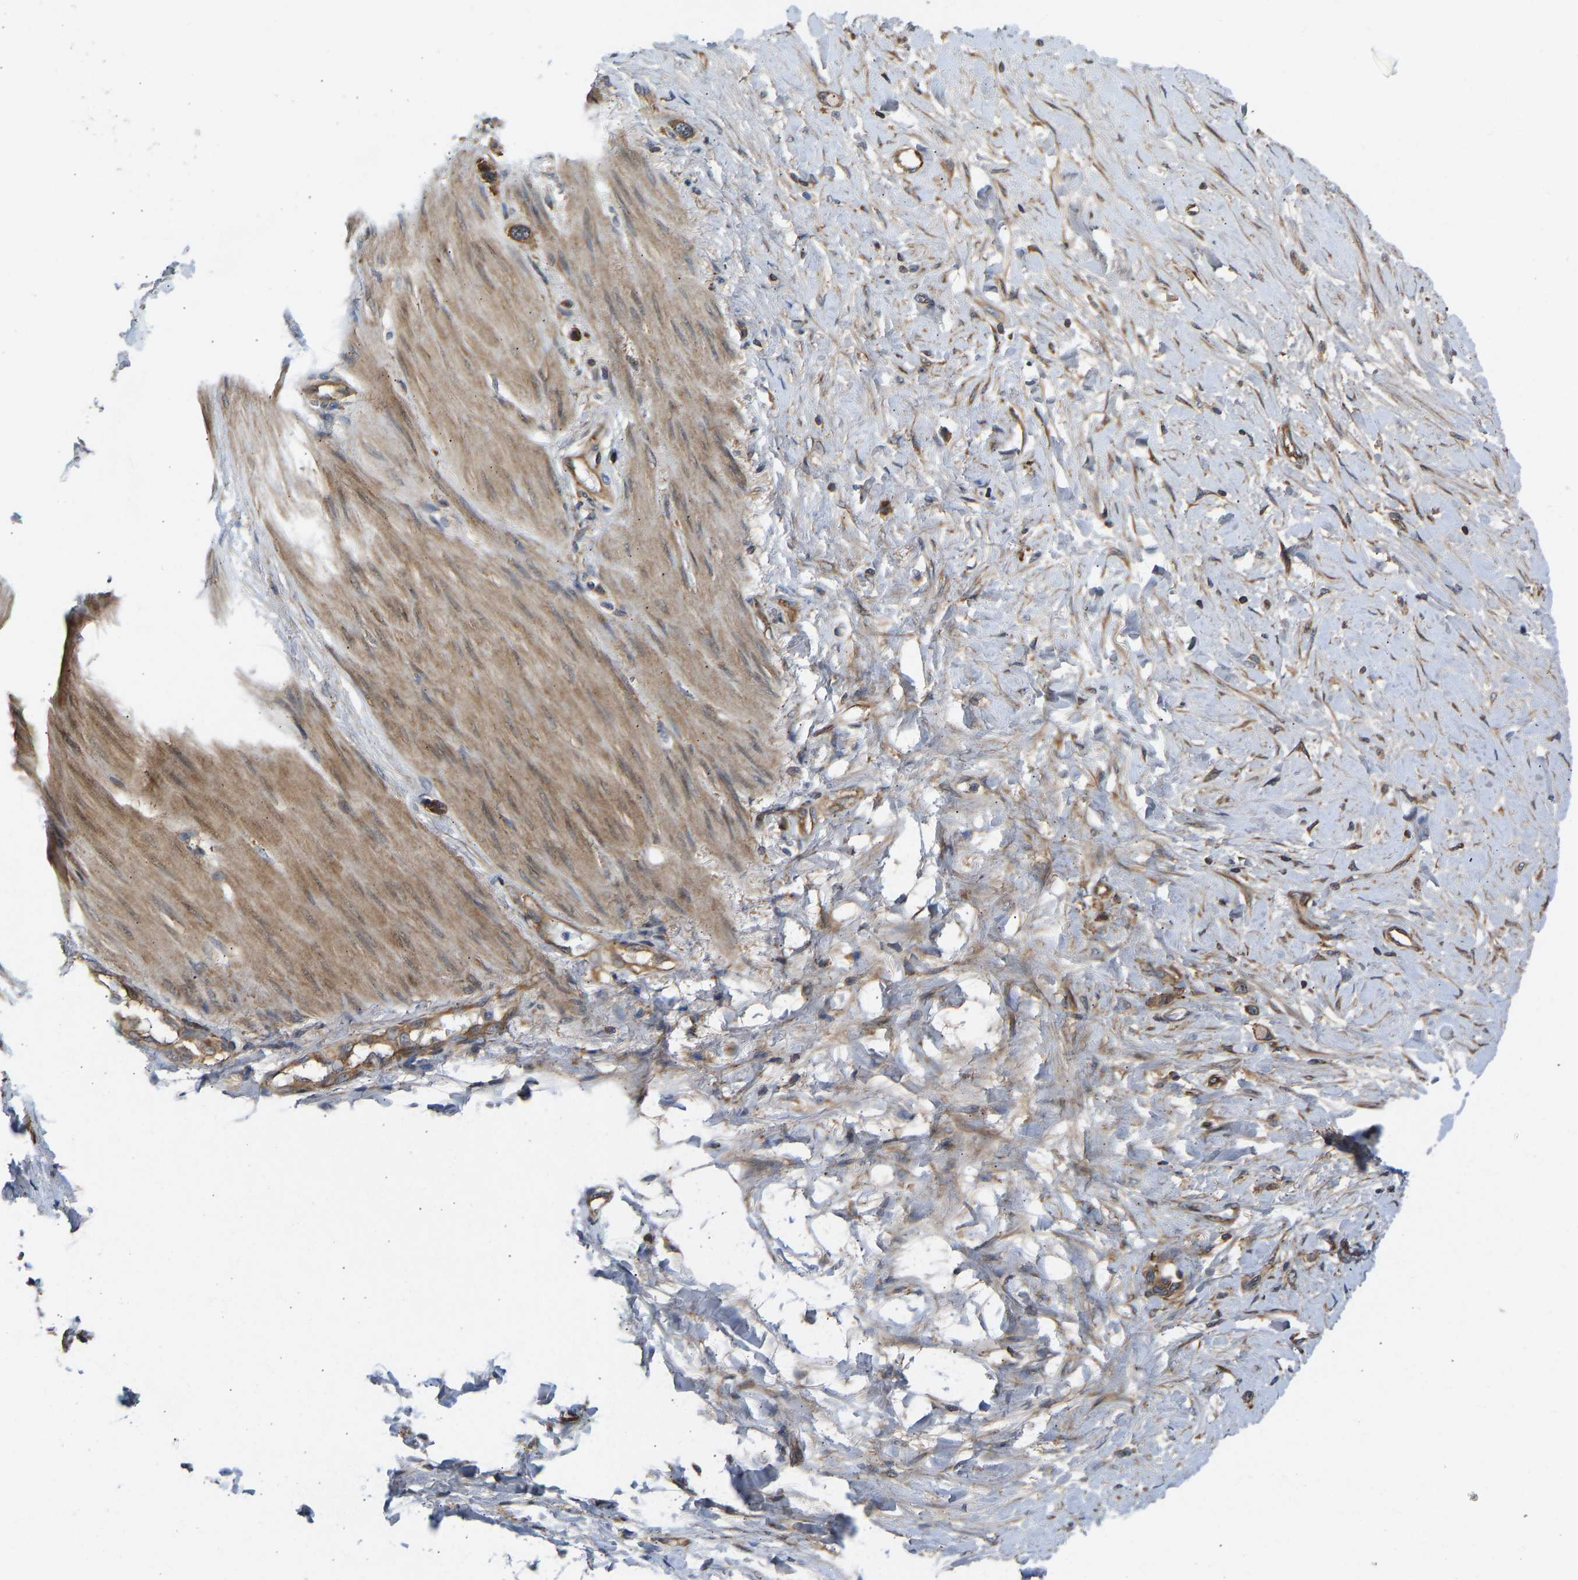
{"staining": {"intensity": "moderate", "quantity": ">75%", "location": "cytoplasmic/membranous"}, "tissue": "stomach cancer", "cell_type": "Tumor cells", "image_type": "cancer", "snomed": [{"axis": "morphology", "description": "Adenocarcinoma, NOS"}, {"axis": "topography", "description": "Stomach"}], "caption": "Protein positivity by IHC reveals moderate cytoplasmic/membranous expression in about >75% of tumor cells in stomach cancer.", "gene": "RASGRF2", "patient": {"sex": "female", "age": 65}}